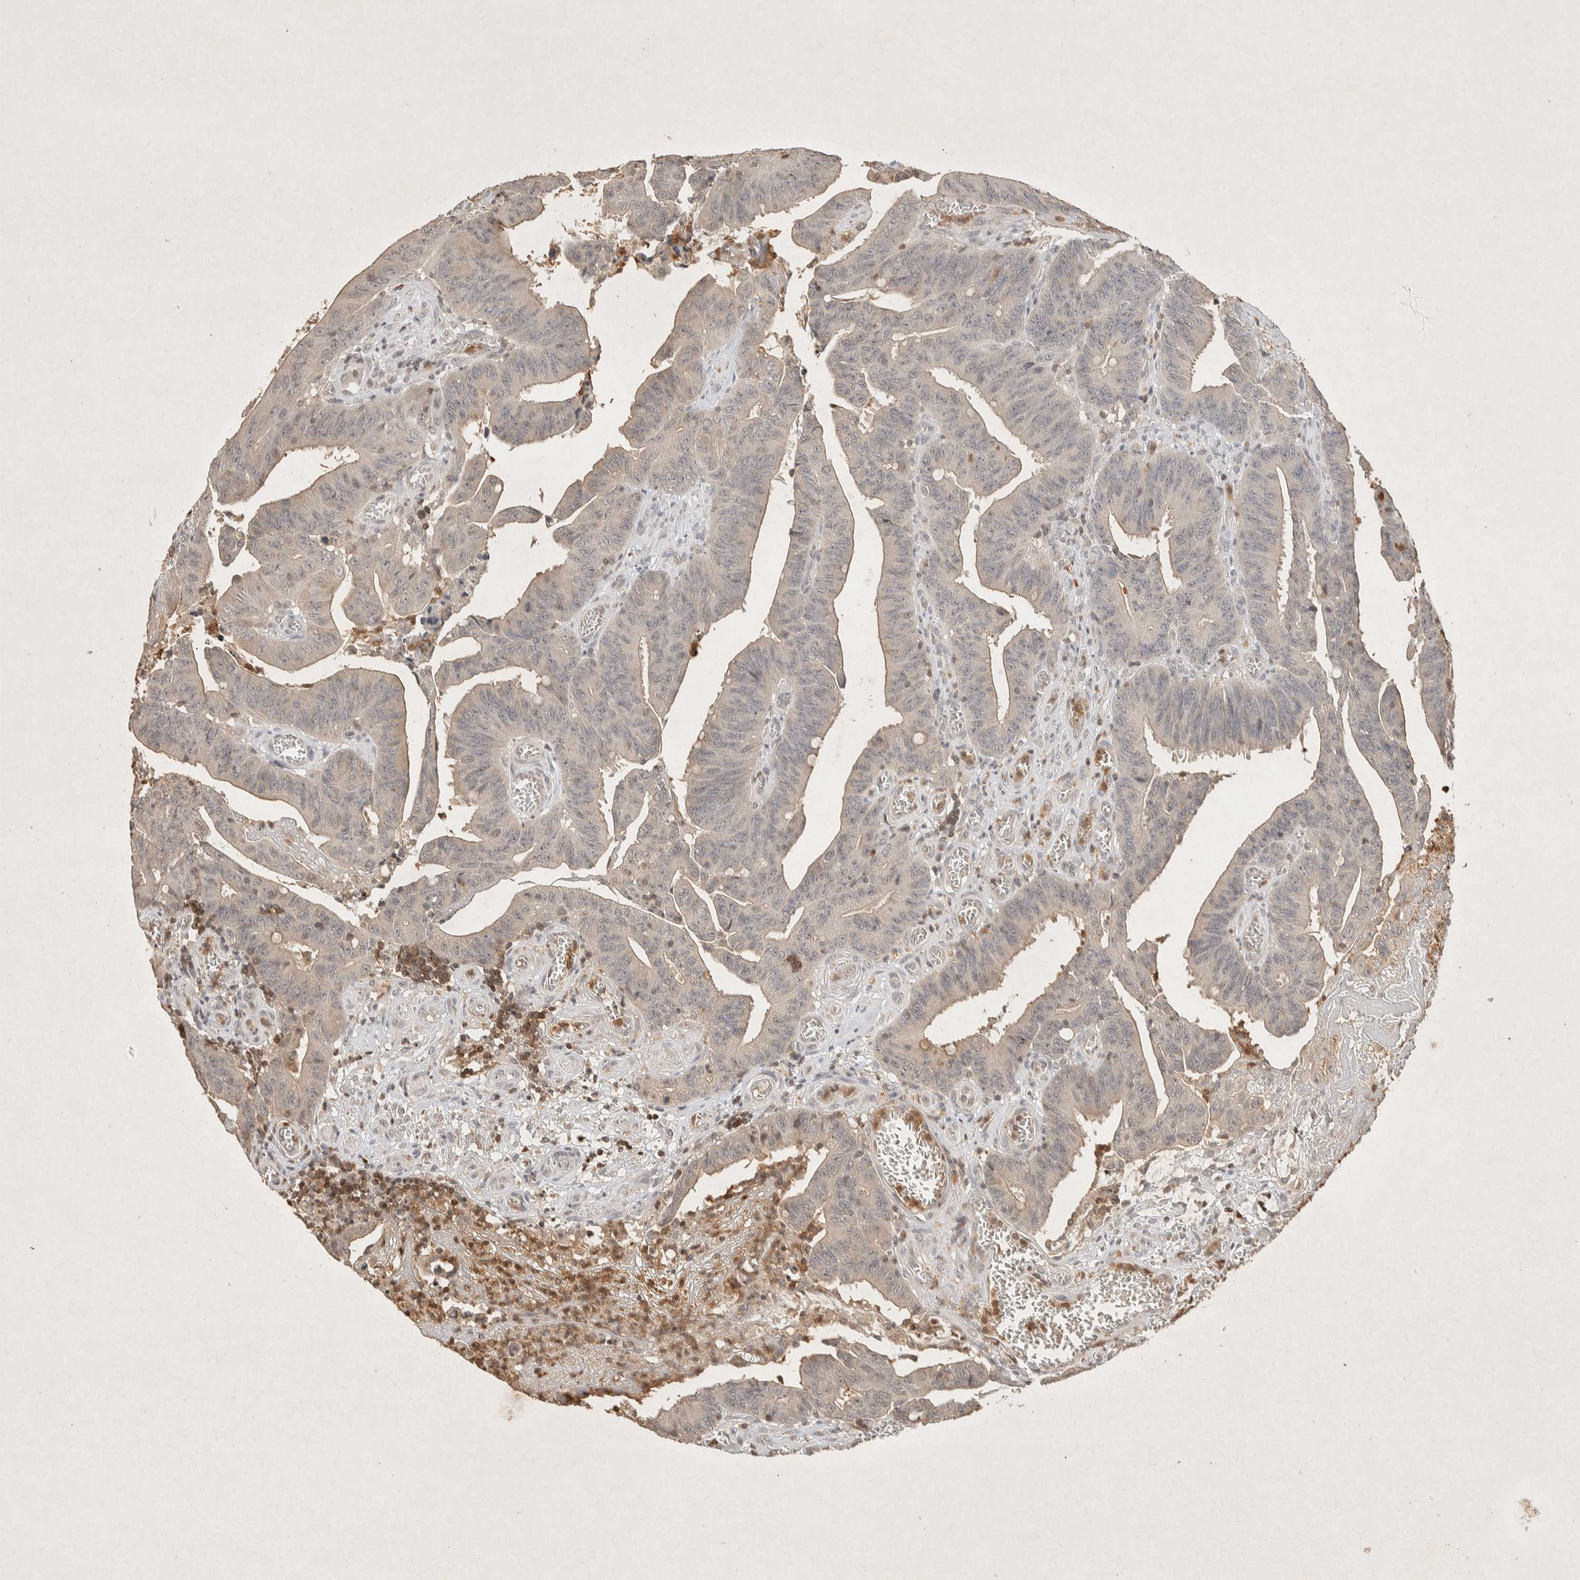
{"staining": {"intensity": "weak", "quantity": "<25%", "location": "cytoplasmic/membranous"}, "tissue": "colorectal cancer", "cell_type": "Tumor cells", "image_type": "cancer", "snomed": [{"axis": "morphology", "description": "Adenocarcinoma, NOS"}, {"axis": "topography", "description": "Colon"}], "caption": "IHC of adenocarcinoma (colorectal) exhibits no staining in tumor cells.", "gene": "RAC2", "patient": {"sex": "male", "age": 45}}